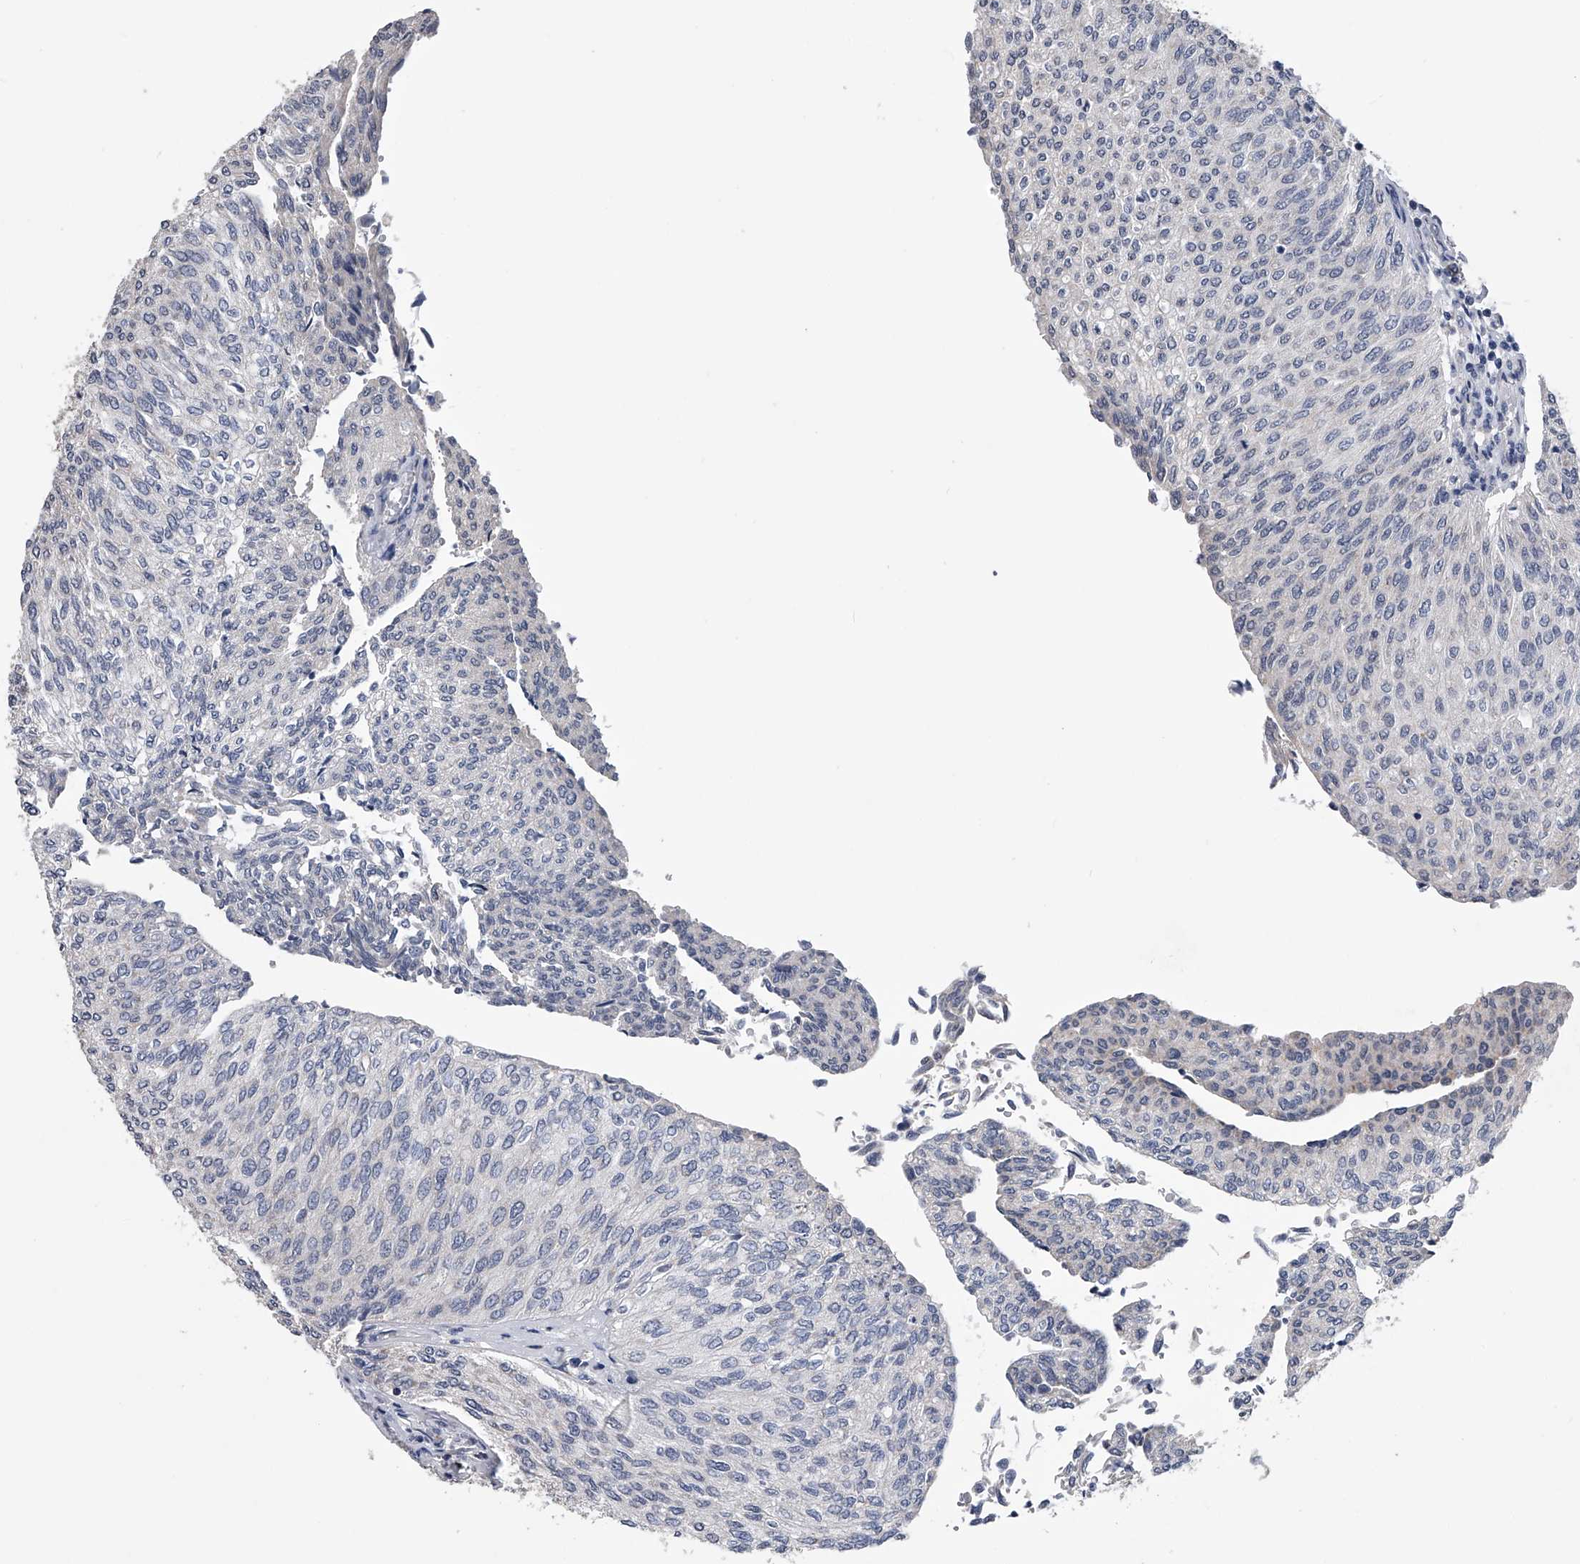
{"staining": {"intensity": "negative", "quantity": "none", "location": "none"}, "tissue": "urothelial cancer", "cell_type": "Tumor cells", "image_type": "cancer", "snomed": [{"axis": "morphology", "description": "Urothelial carcinoma, Low grade"}, {"axis": "topography", "description": "Urinary bladder"}], "caption": "Tumor cells show no significant protein expression in urothelial carcinoma (low-grade).", "gene": "OAT", "patient": {"sex": "female", "age": 79}}